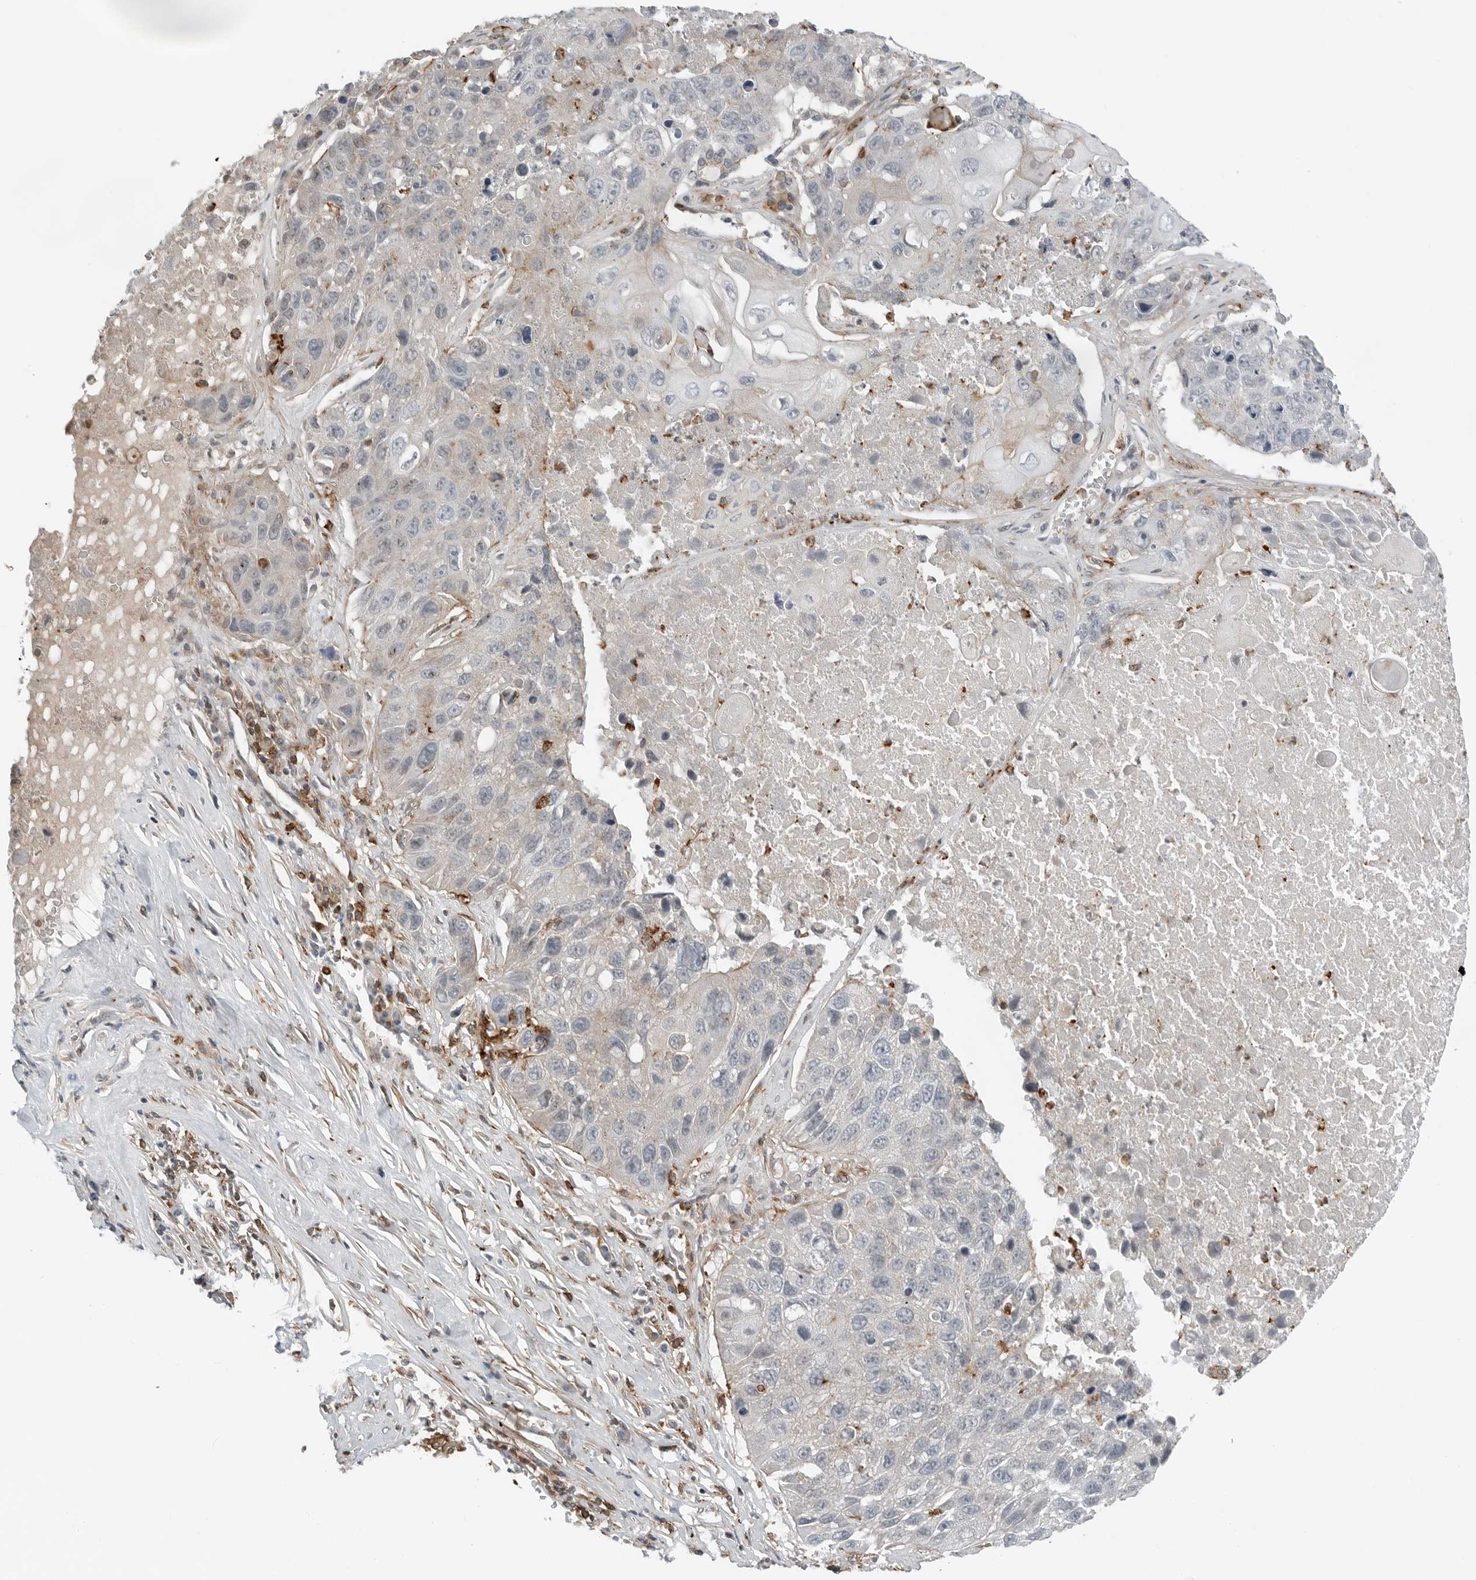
{"staining": {"intensity": "moderate", "quantity": "<25%", "location": "cytoplasmic/membranous"}, "tissue": "lung cancer", "cell_type": "Tumor cells", "image_type": "cancer", "snomed": [{"axis": "morphology", "description": "Squamous cell carcinoma, NOS"}, {"axis": "topography", "description": "Lung"}], "caption": "Protein positivity by immunohistochemistry (IHC) demonstrates moderate cytoplasmic/membranous positivity in approximately <25% of tumor cells in squamous cell carcinoma (lung). The protein is shown in brown color, while the nuclei are stained blue.", "gene": "LEFTY2", "patient": {"sex": "male", "age": 61}}